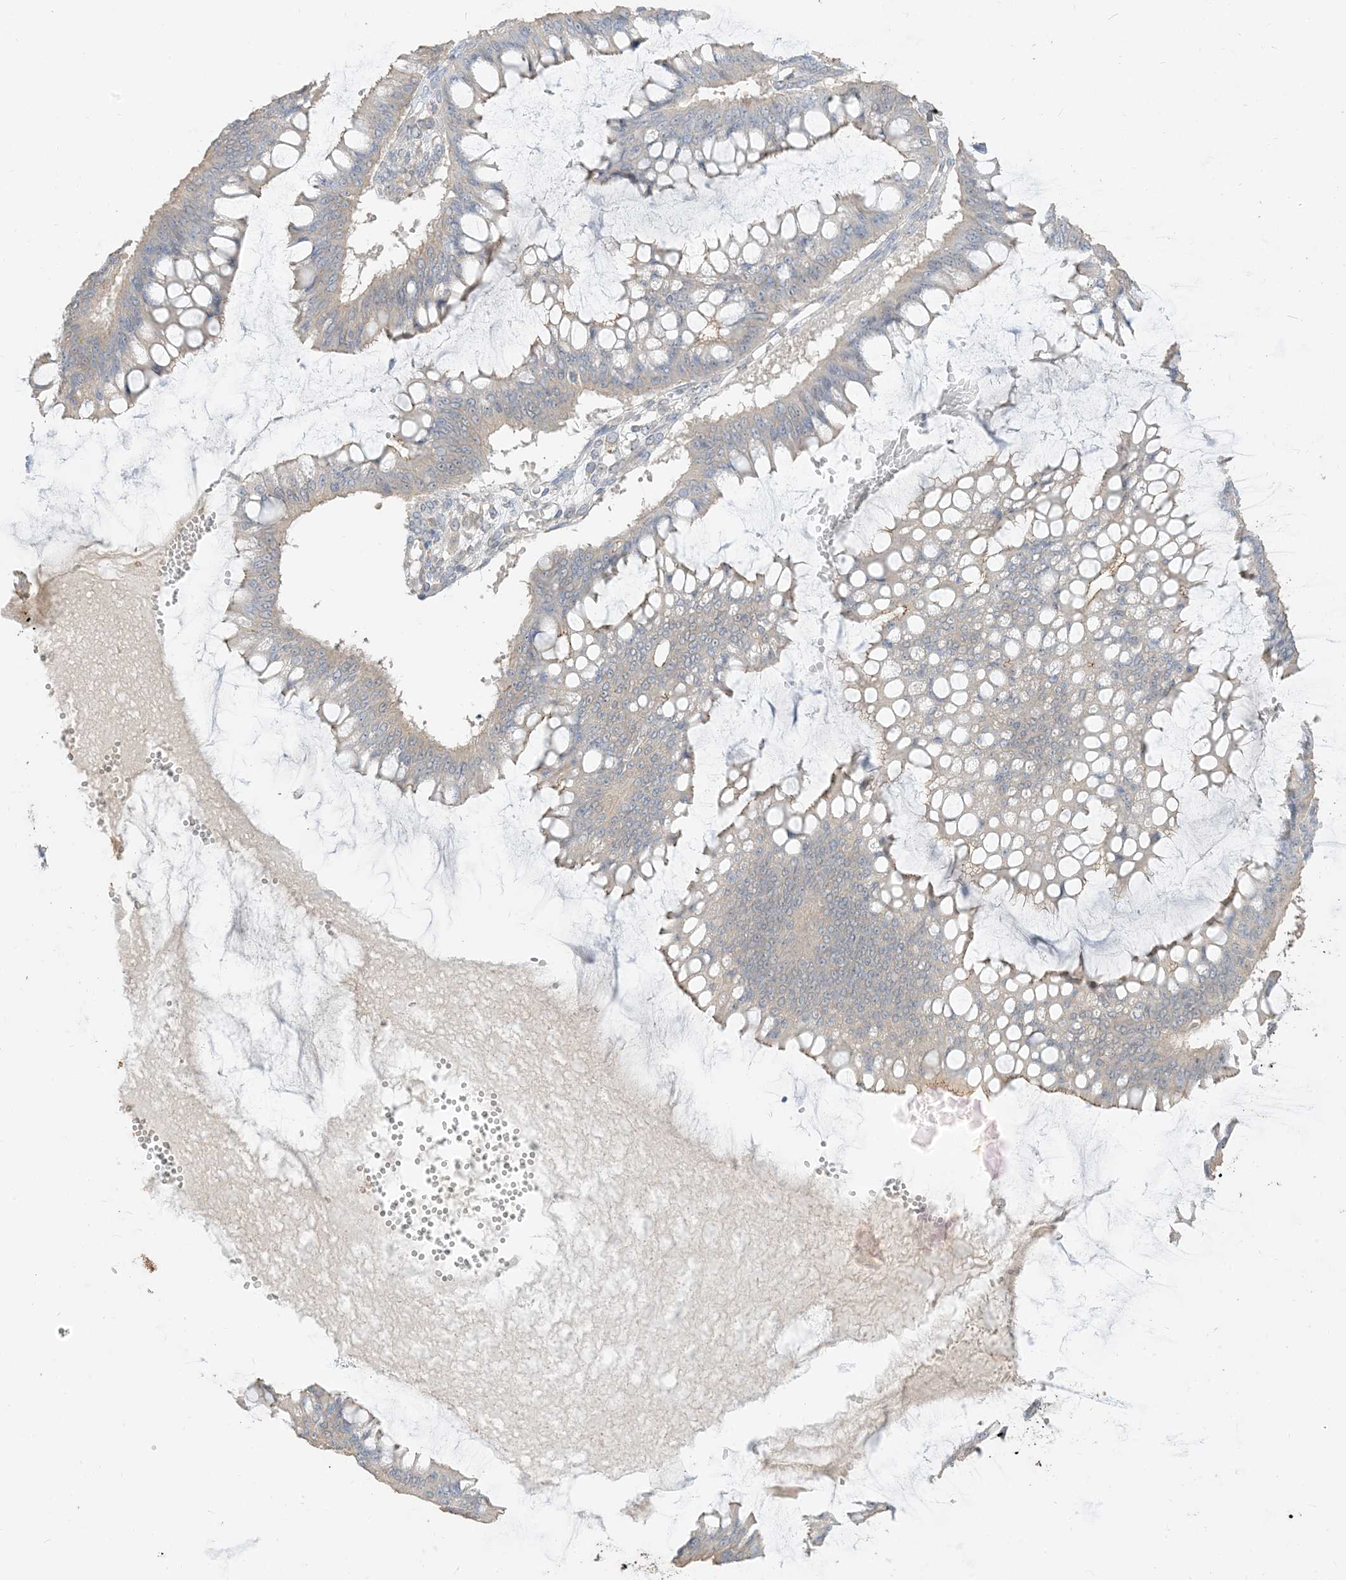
{"staining": {"intensity": "negative", "quantity": "none", "location": "none"}, "tissue": "ovarian cancer", "cell_type": "Tumor cells", "image_type": "cancer", "snomed": [{"axis": "morphology", "description": "Cystadenocarcinoma, mucinous, NOS"}, {"axis": "topography", "description": "Ovary"}], "caption": "Immunohistochemical staining of ovarian cancer (mucinous cystadenocarcinoma) displays no significant staining in tumor cells.", "gene": "RNF175", "patient": {"sex": "female", "age": 73}}